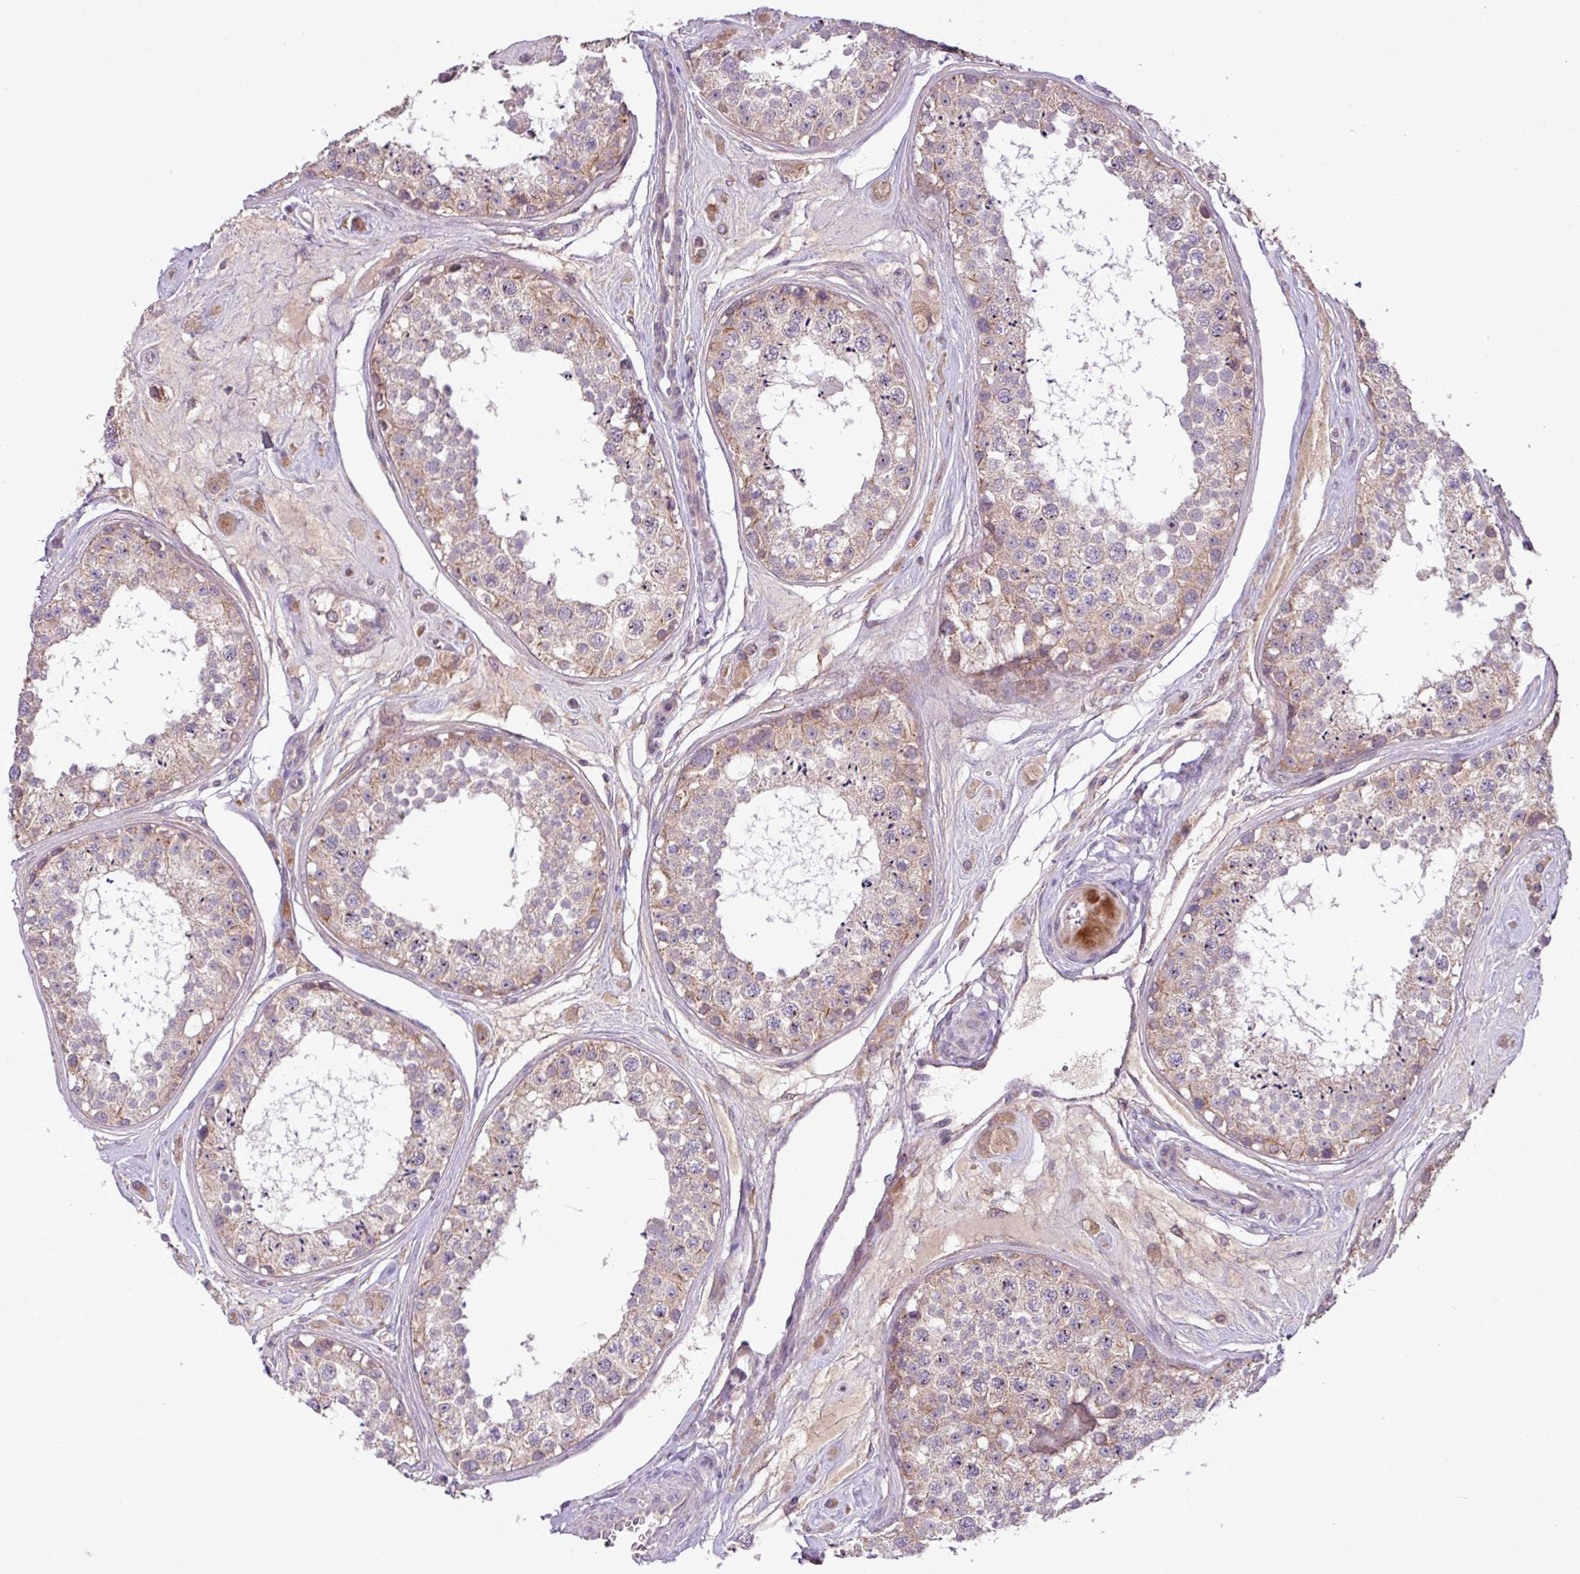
{"staining": {"intensity": "weak", "quantity": ">75%", "location": "cytoplasmic/membranous"}, "tissue": "testis", "cell_type": "Cells in seminiferous ducts", "image_type": "normal", "snomed": [{"axis": "morphology", "description": "Normal tissue, NOS"}, {"axis": "topography", "description": "Testis"}], "caption": "Immunohistochemistry (IHC) staining of benign testis, which shows low levels of weak cytoplasmic/membranous positivity in about >75% of cells in seminiferous ducts indicating weak cytoplasmic/membranous protein expression. The staining was performed using DAB (brown) for protein detection and nuclei were counterstained in hematoxylin (blue).", "gene": "XIAP", "patient": {"sex": "male", "age": 25}}